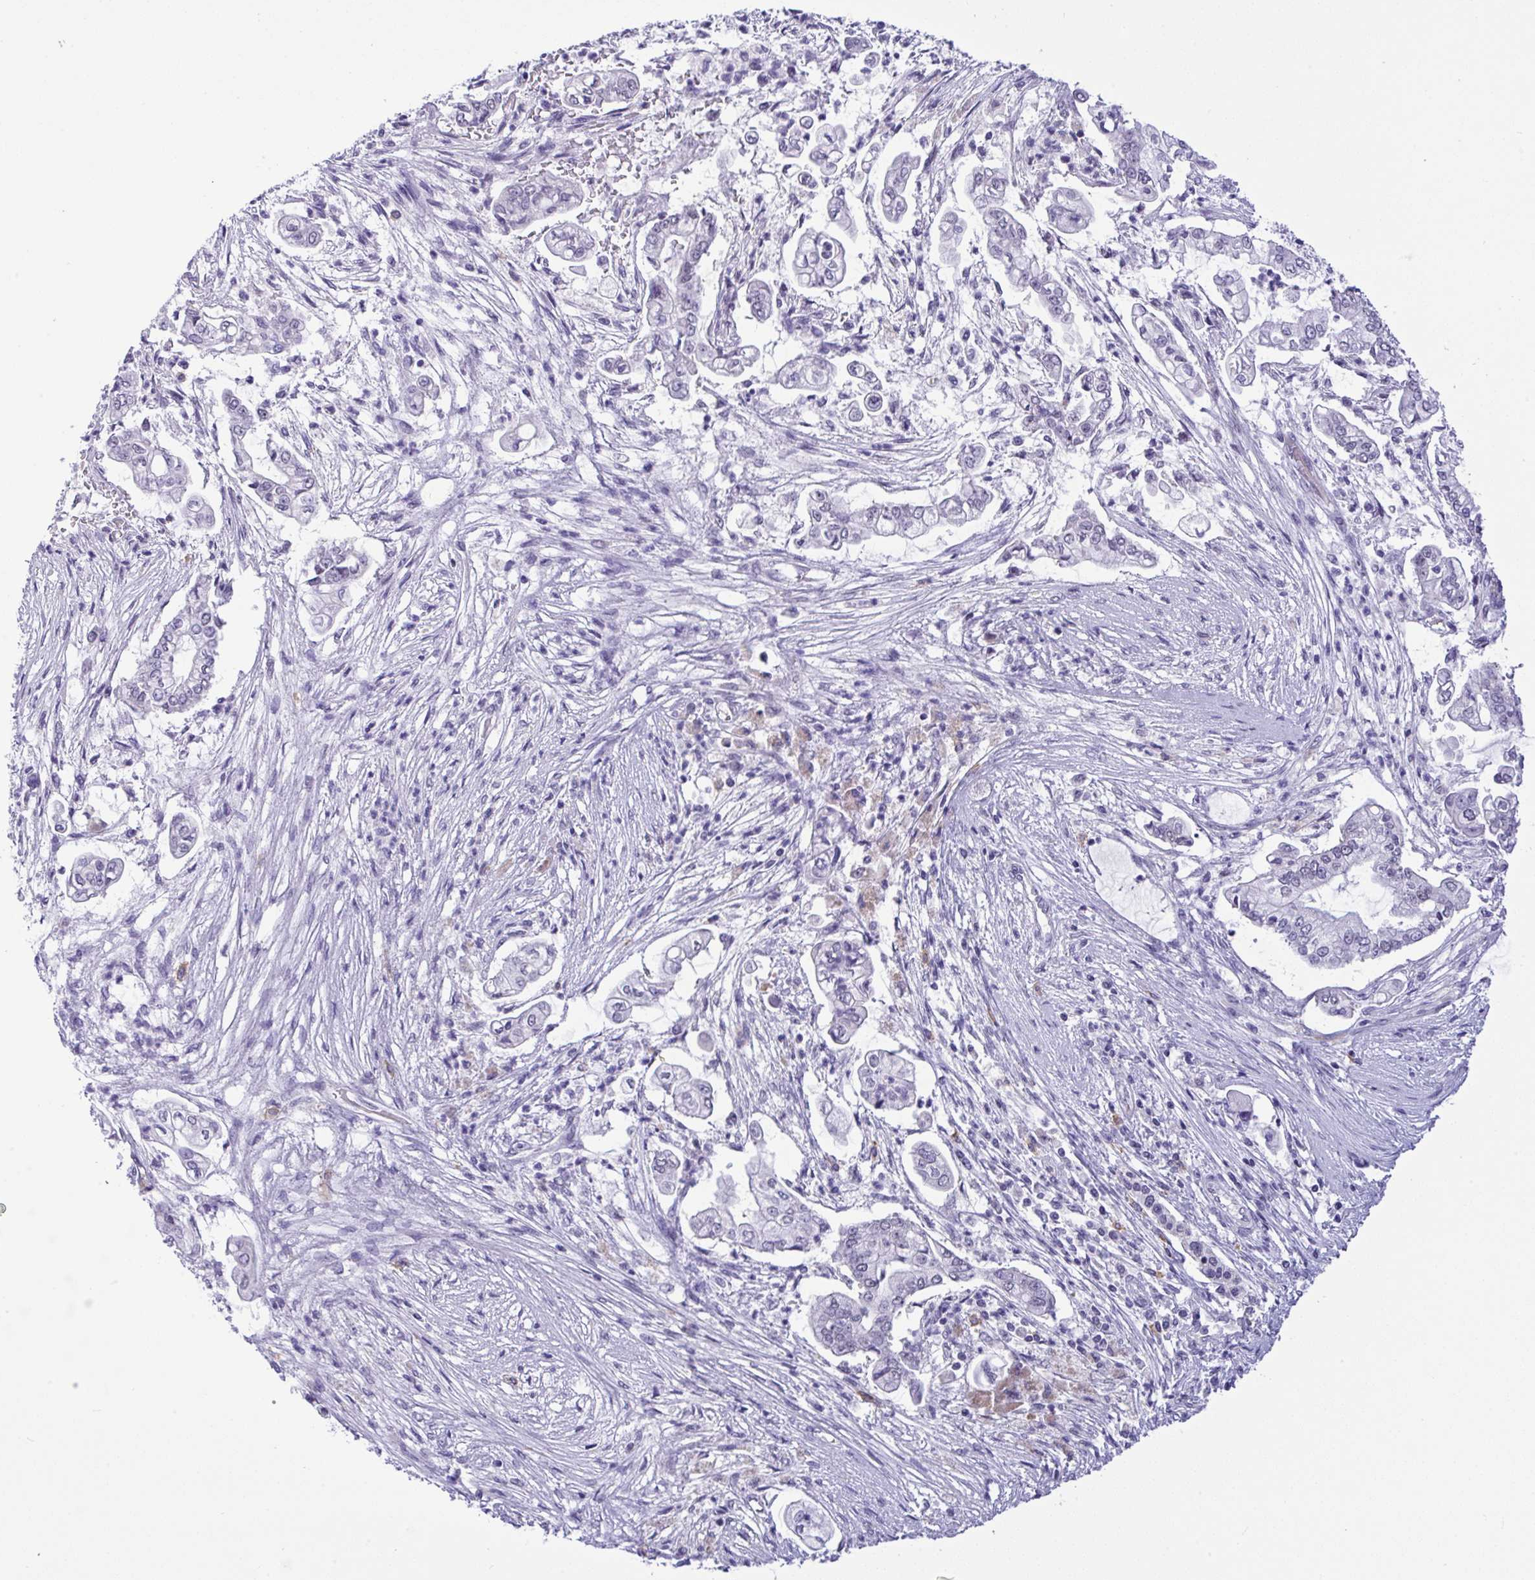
{"staining": {"intensity": "negative", "quantity": "none", "location": "none"}, "tissue": "pancreatic cancer", "cell_type": "Tumor cells", "image_type": "cancer", "snomed": [{"axis": "morphology", "description": "Adenocarcinoma, NOS"}, {"axis": "topography", "description": "Pancreas"}], "caption": "Pancreatic cancer was stained to show a protein in brown. There is no significant staining in tumor cells.", "gene": "YBX2", "patient": {"sex": "female", "age": 69}}